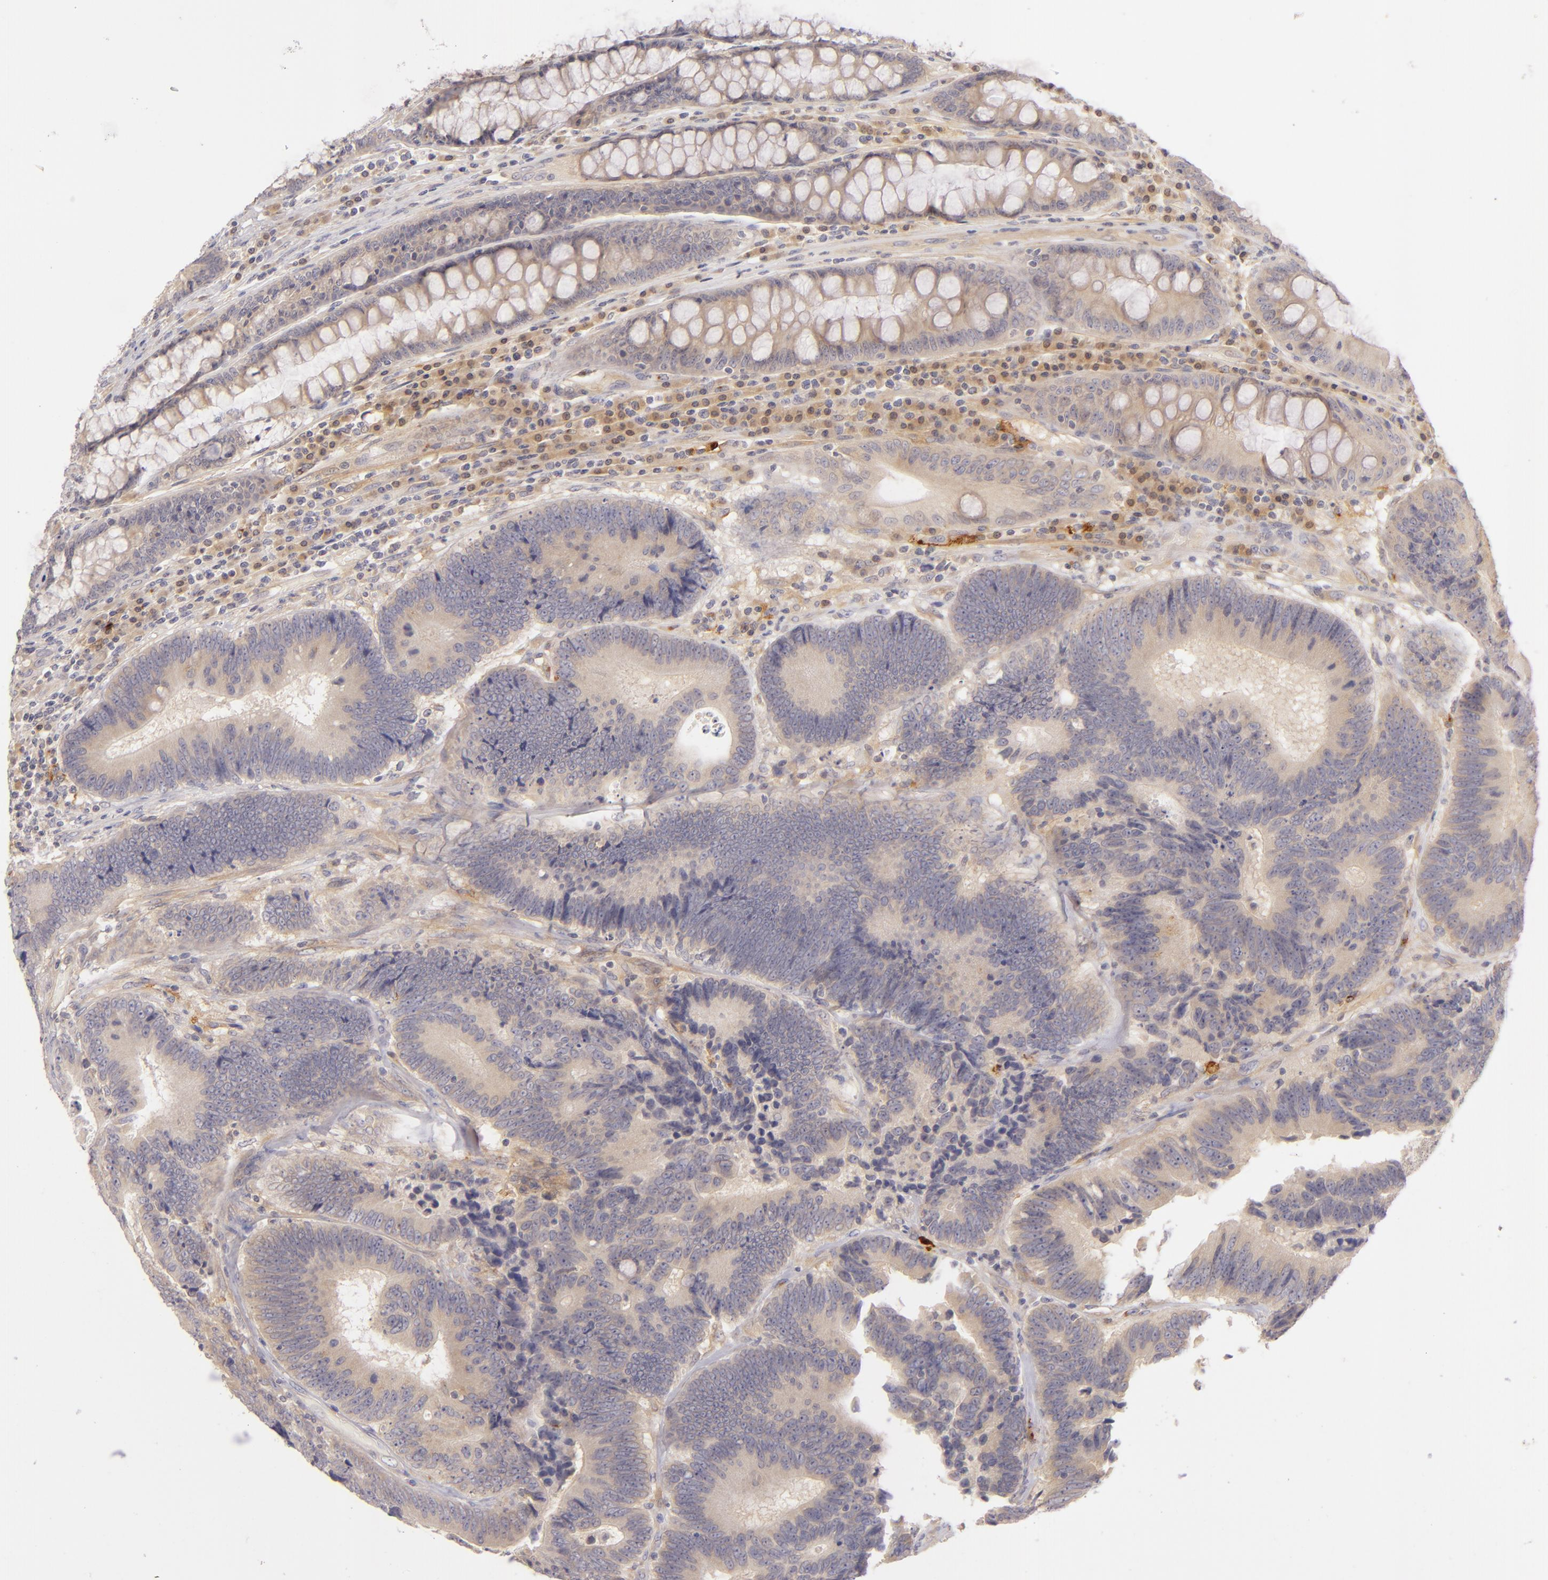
{"staining": {"intensity": "weak", "quantity": "25%-75%", "location": "cytoplasmic/membranous"}, "tissue": "colorectal cancer", "cell_type": "Tumor cells", "image_type": "cancer", "snomed": [{"axis": "morphology", "description": "Normal tissue, NOS"}, {"axis": "morphology", "description": "Adenocarcinoma, NOS"}, {"axis": "topography", "description": "Colon"}], "caption": "Weak cytoplasmic/membranous positivity is seen in approximately 25%-75% of tumor cells in adenocarcinoma (colorectal).", "gene": "CD83", "patient": {"sex": "female", "age": 78}}